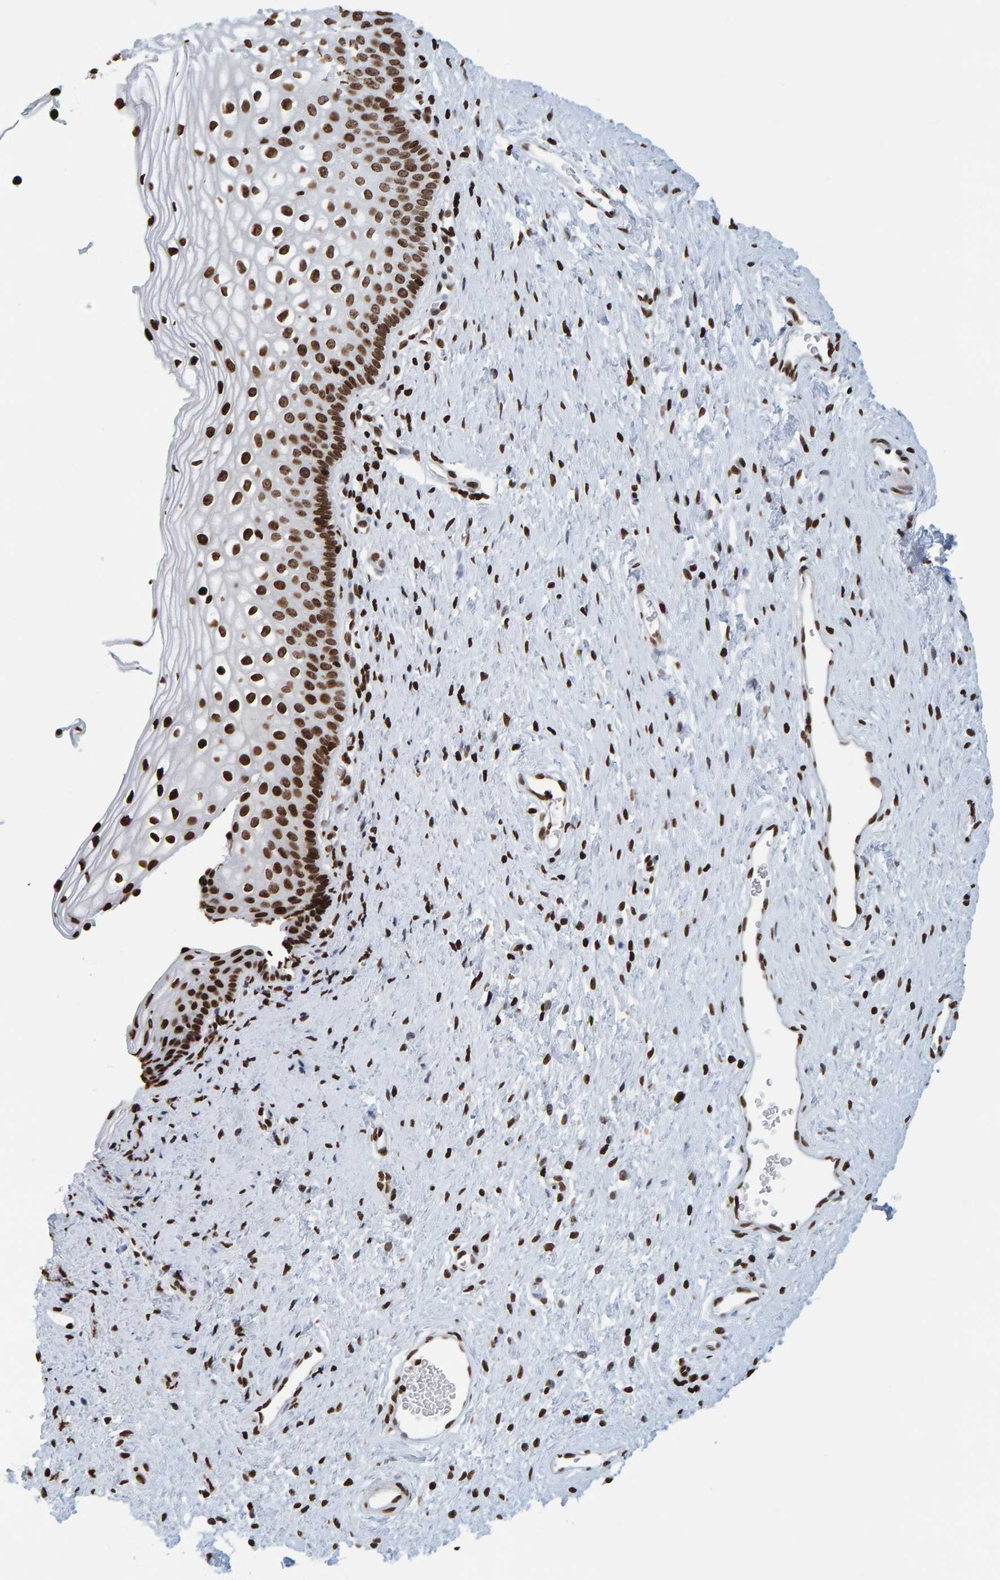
{"staining": {"intensity": "strong", "quantity": ">75%", "location": "nuclear"}, "tissue": "cervix", "cell_type": "Glandular cells", "image_type": "normal", "snomed": [{"axis": "morphology", "description": "Normal tissue, NOS"}, {"axis": "topography", "description": "Cervix"}], "caption": "IHC (DAB) staining of normal human cervix shows strong nuclear protein expression in about >75% of glandular cells. (DAB IHC with brightfield microscopy, high magnification).", "gene": "BRF2", "patient": {"sex": "female", "age": 27}}